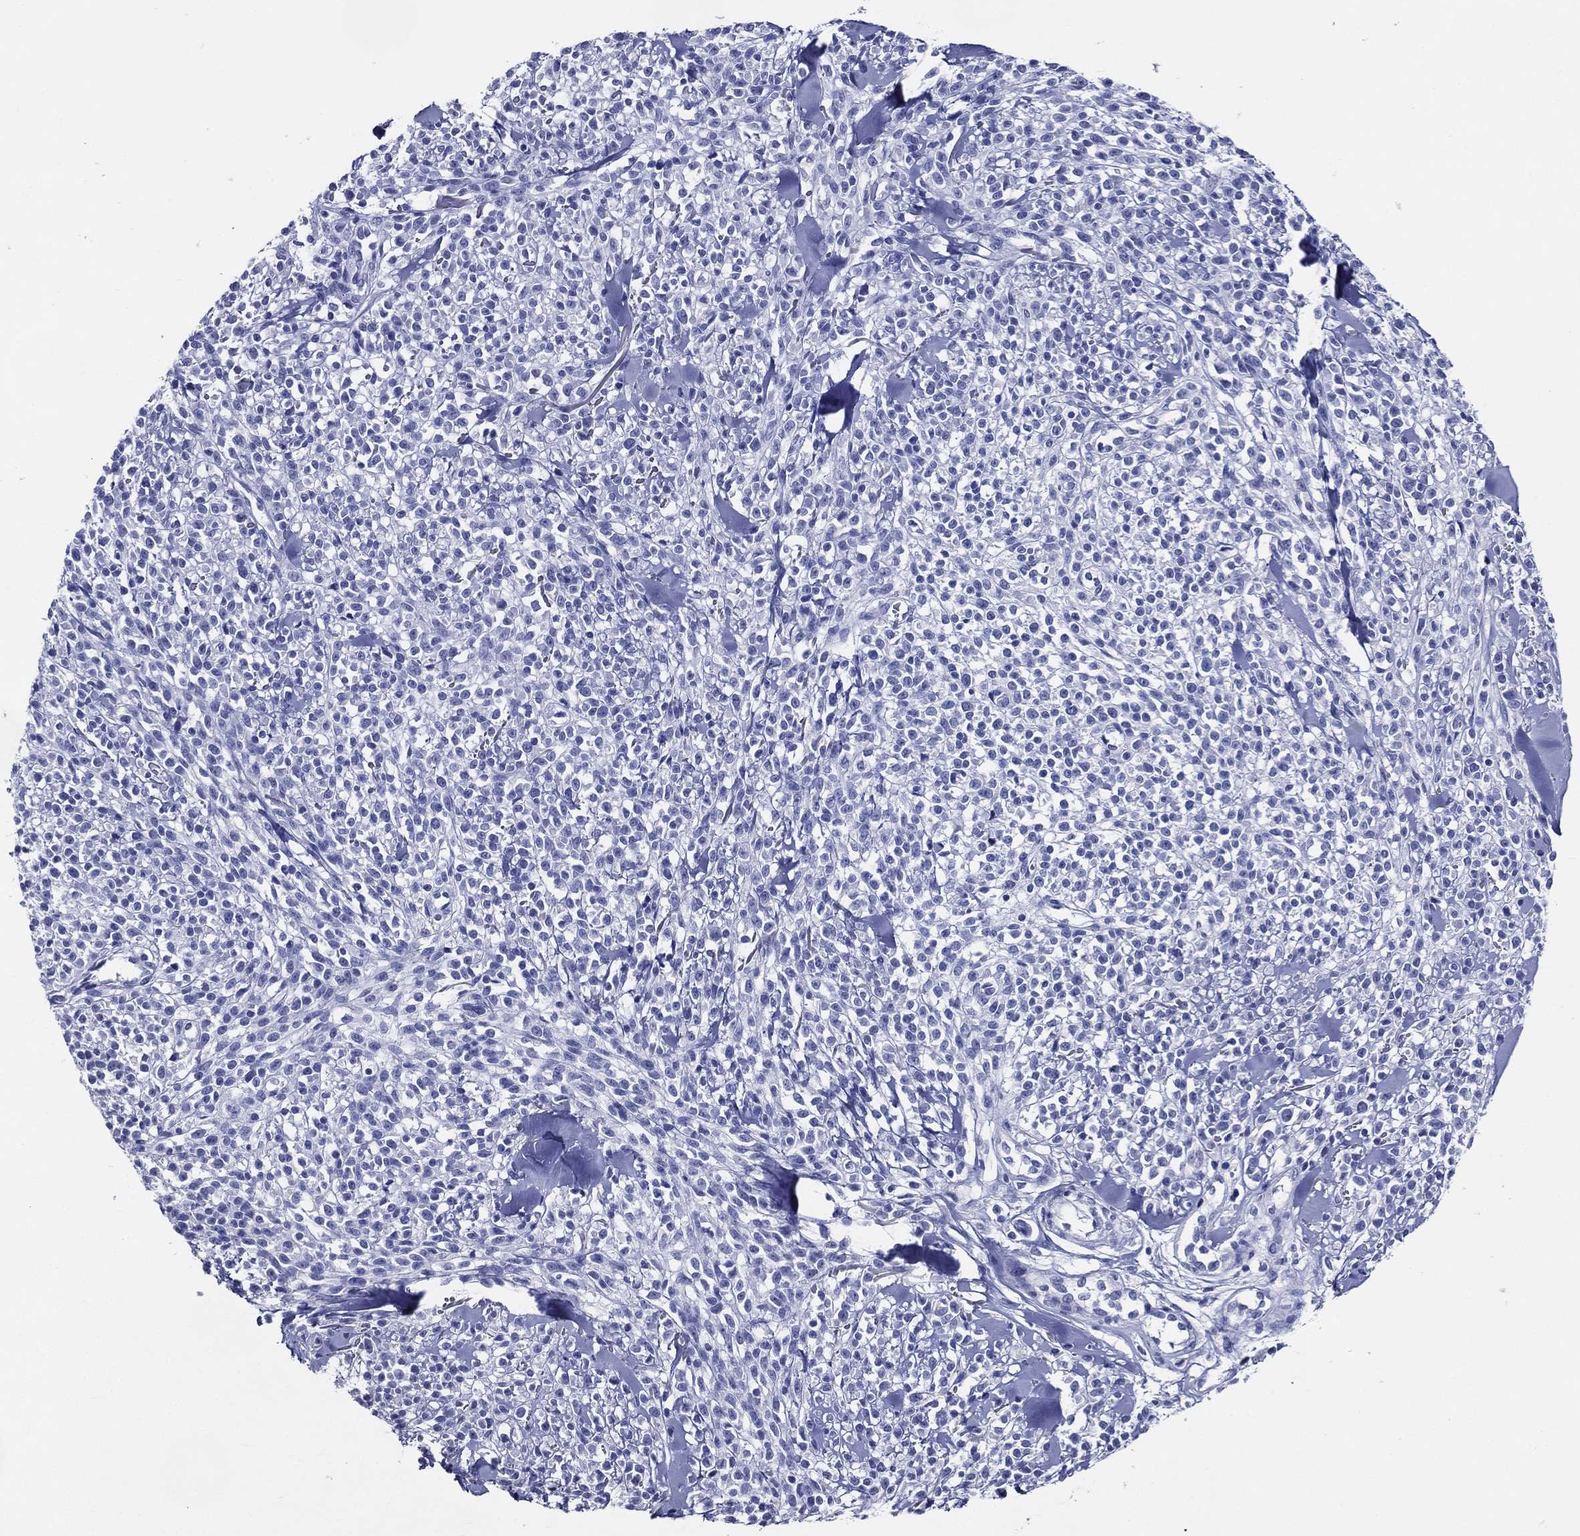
{"staining": {"intensity": "negative", "quantity": "none", "location": "none"}, "tissue": "melanoma", "cell_type": "Tumor cells", "image_type": "cancer", "snomed": [{"axis": "morphology", "description": "Malignant melanoma, NOS"}, {"axis": "topography", "description": "Skin"}, {"axis": "topography", "description": "Skin of trunk"}], "caption": "Immunohistochemistry photomicrograph of neoplastic tissue: human malignant melanoma stained with DAB (3,3'-diaminobenzidine) shows no significant protein expression in tumor cells.", "gene": "ACE2", "patient": {"sex": "male", "age": 74}}